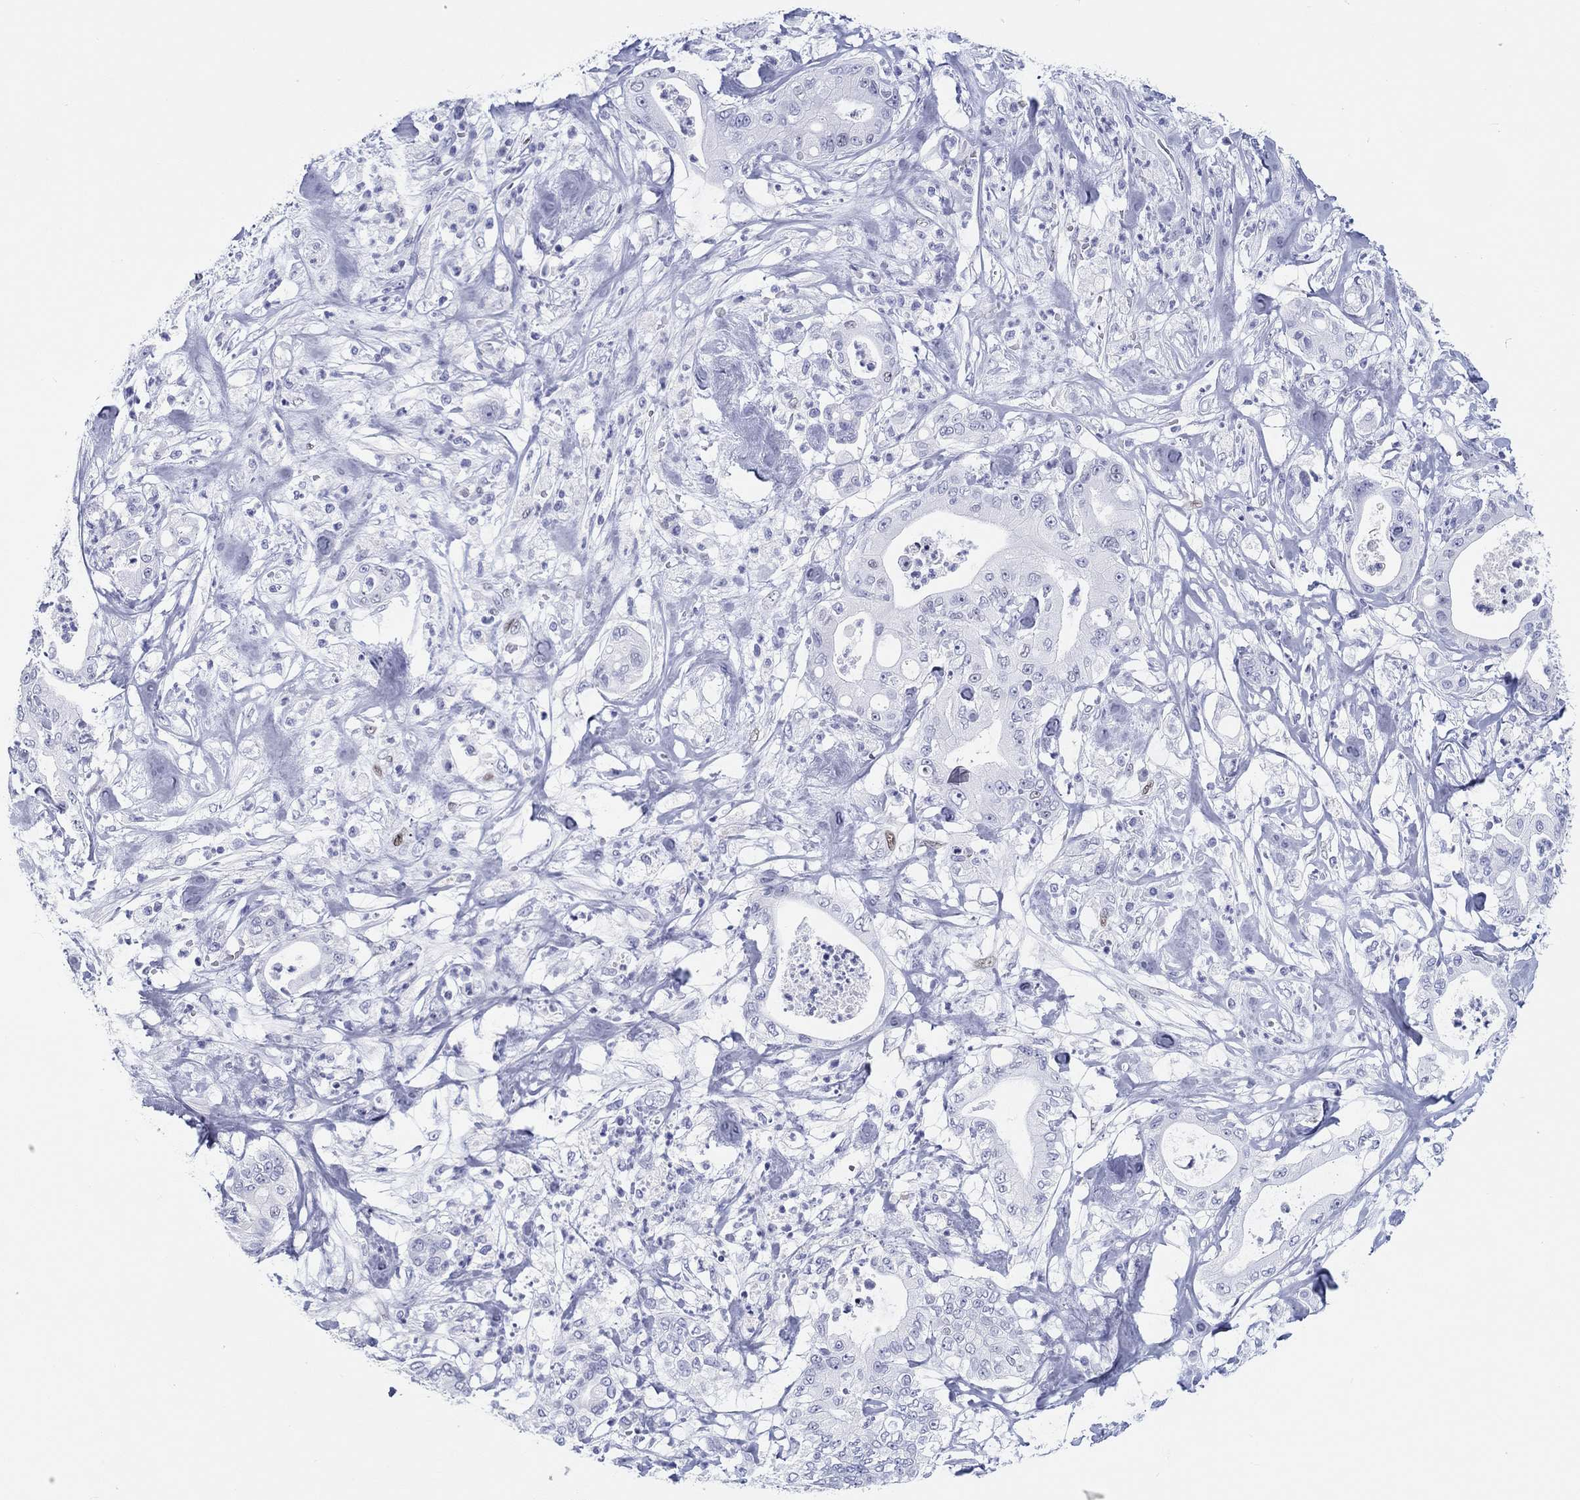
{"staining": {"intensity": "negative", "quantity": "none", "location": "none"}, "tissue": "pancreatic cancer", "cell_type": "Tumor cells", "image_type": "cancer", "snomed": [{"axis": "morphology", "description": "Adenocarcinoma, NOS"}, {"axis": "topography", "description": "Pancreas"}], "caption": "DAB (3,3'-diaminobenzidine) immunohistochemical staining of human adenocarcinoma (pancreatic) displays no significant expression in tumor cells.", "gene": "H1-1", "patient": {"sex": "male", "age": 71}}